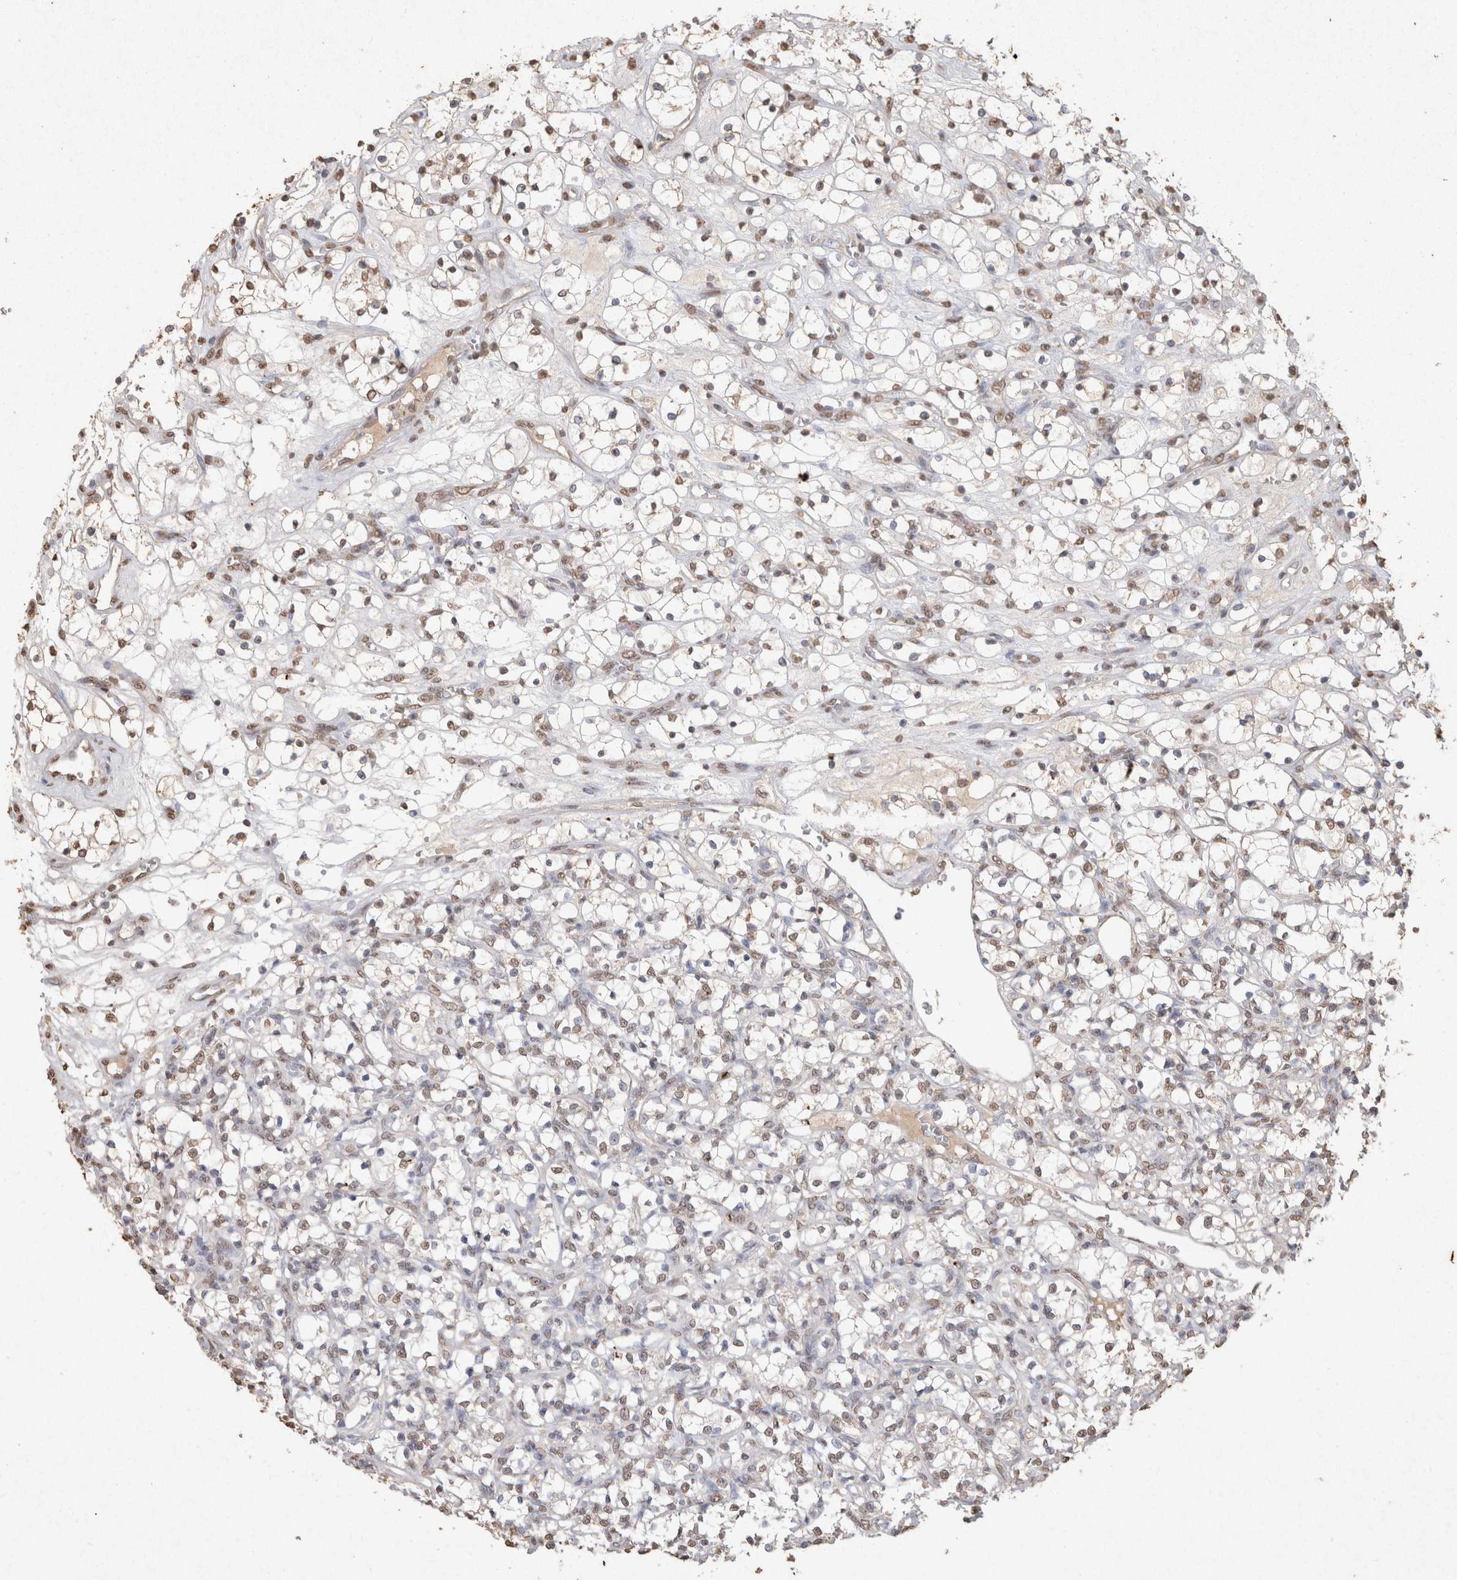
{"staining": {"intensity": "weak", "quantity": "25%-75%", "location": "nuclear"}, "tissue": "renal cancer", "cell_type": "Tumor cells", "image_type": "cancer", "snomed": [{"axis": "morphology", "description": "Adenocarcinoma, NOS"}, {"axis": "topography", "description": "Kidney"}], "caption": "The photomicrograph reveals staining of adenocarcinoma (renal), revealing weak nuclear protein expression (brown color) within tumor cells.", "gene": "MLX", "patient": {"sex": "female", "age": 69}}